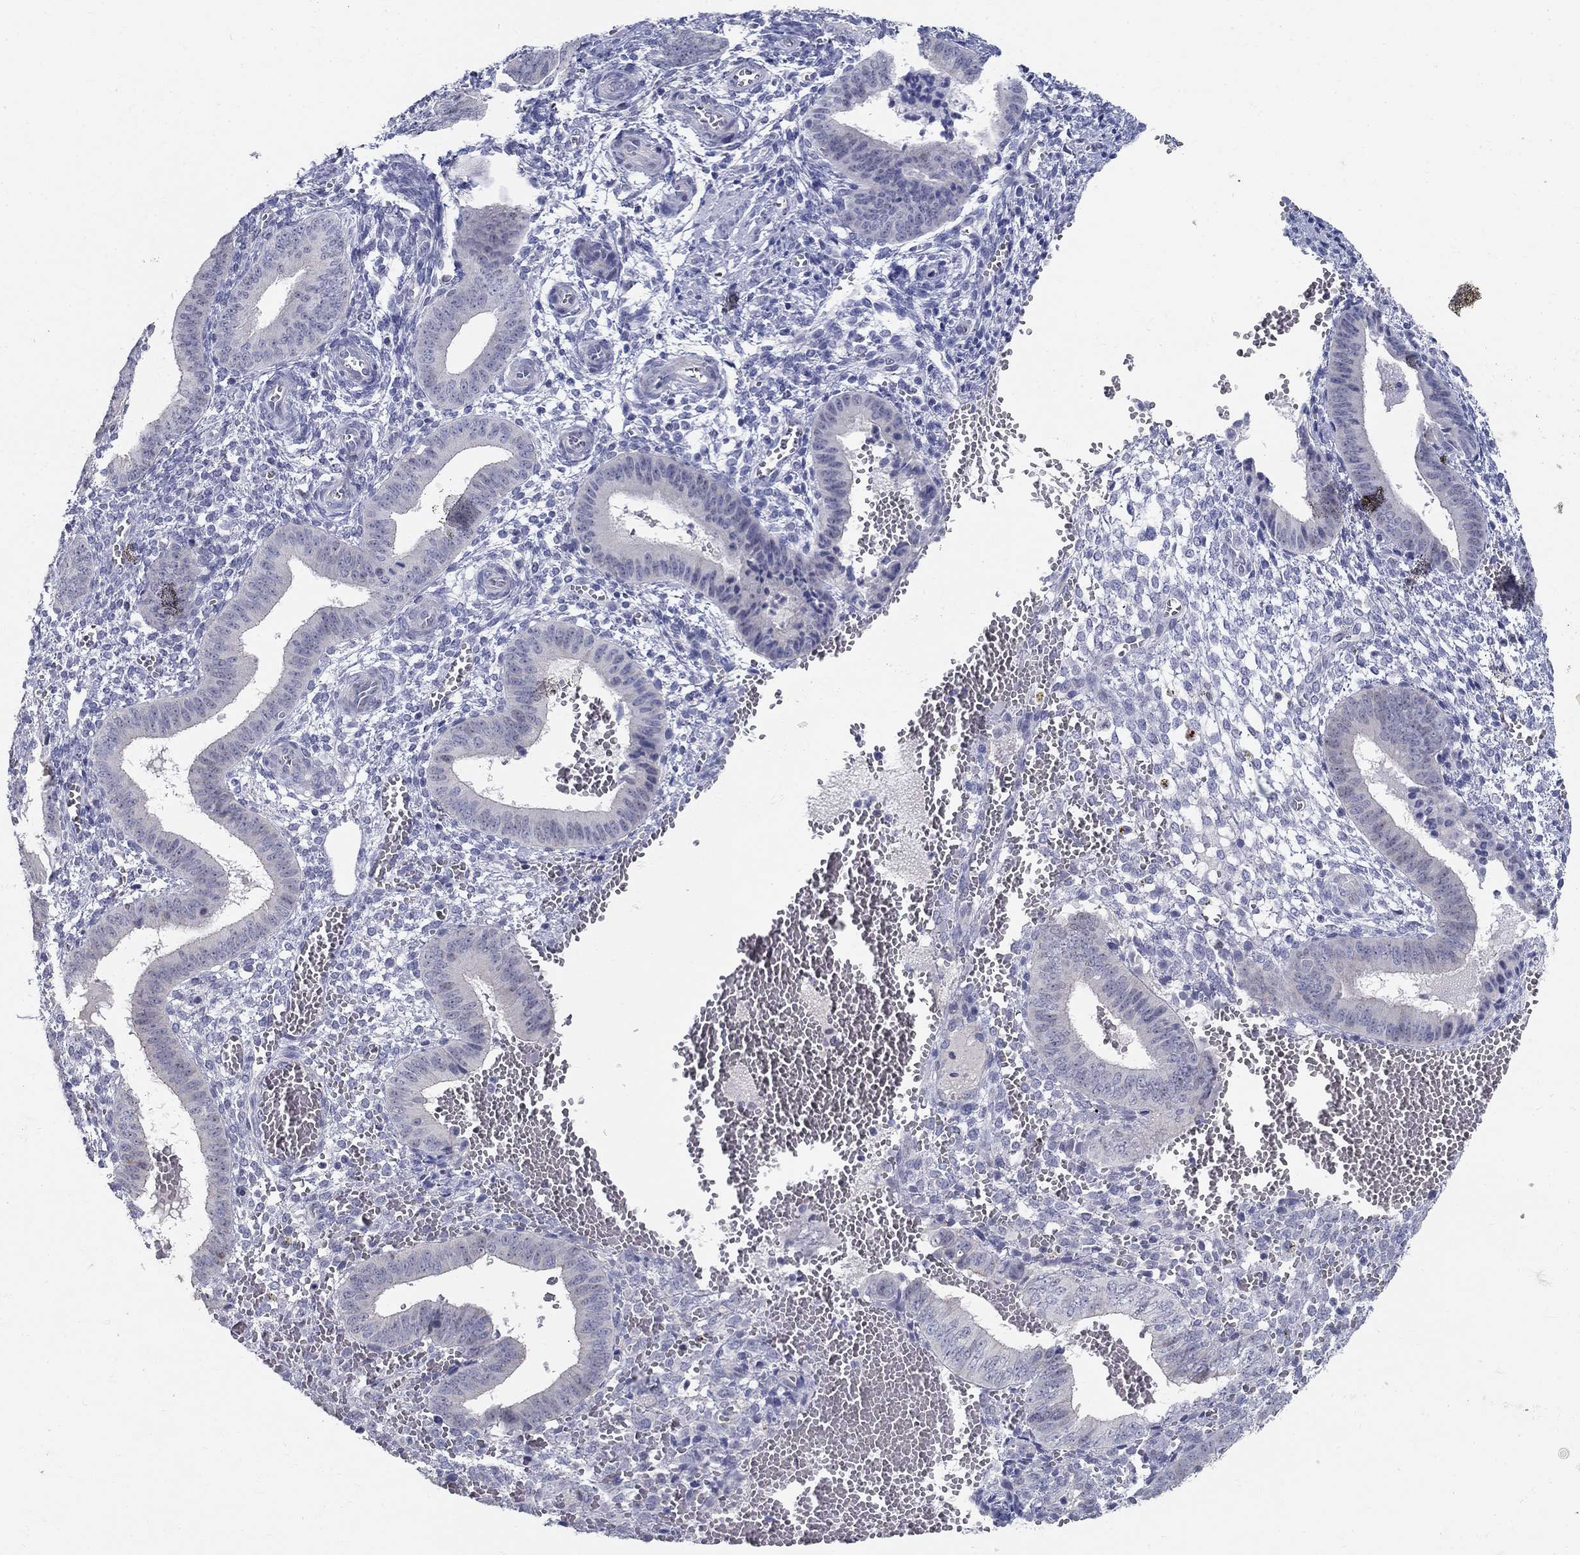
{"staining": {"intensity": "negative", "quantity": "none", "location": "none"}, "tissue": "endometrium", "cell_type": "Cells in endometrial stroma", "image_type": "normal", "snomed": [{"axis": "morphology", "description": "Normal tissue, NOS"}, {"axis": "topography", "description": "Endometrium"}], "caption": "Human endometrium stained for a protein using IHC demonstrates no staining in cells in endometrial stroma.", "gene": "ENSG00000290147", "patient": {"sex": "female", "age": 42}}